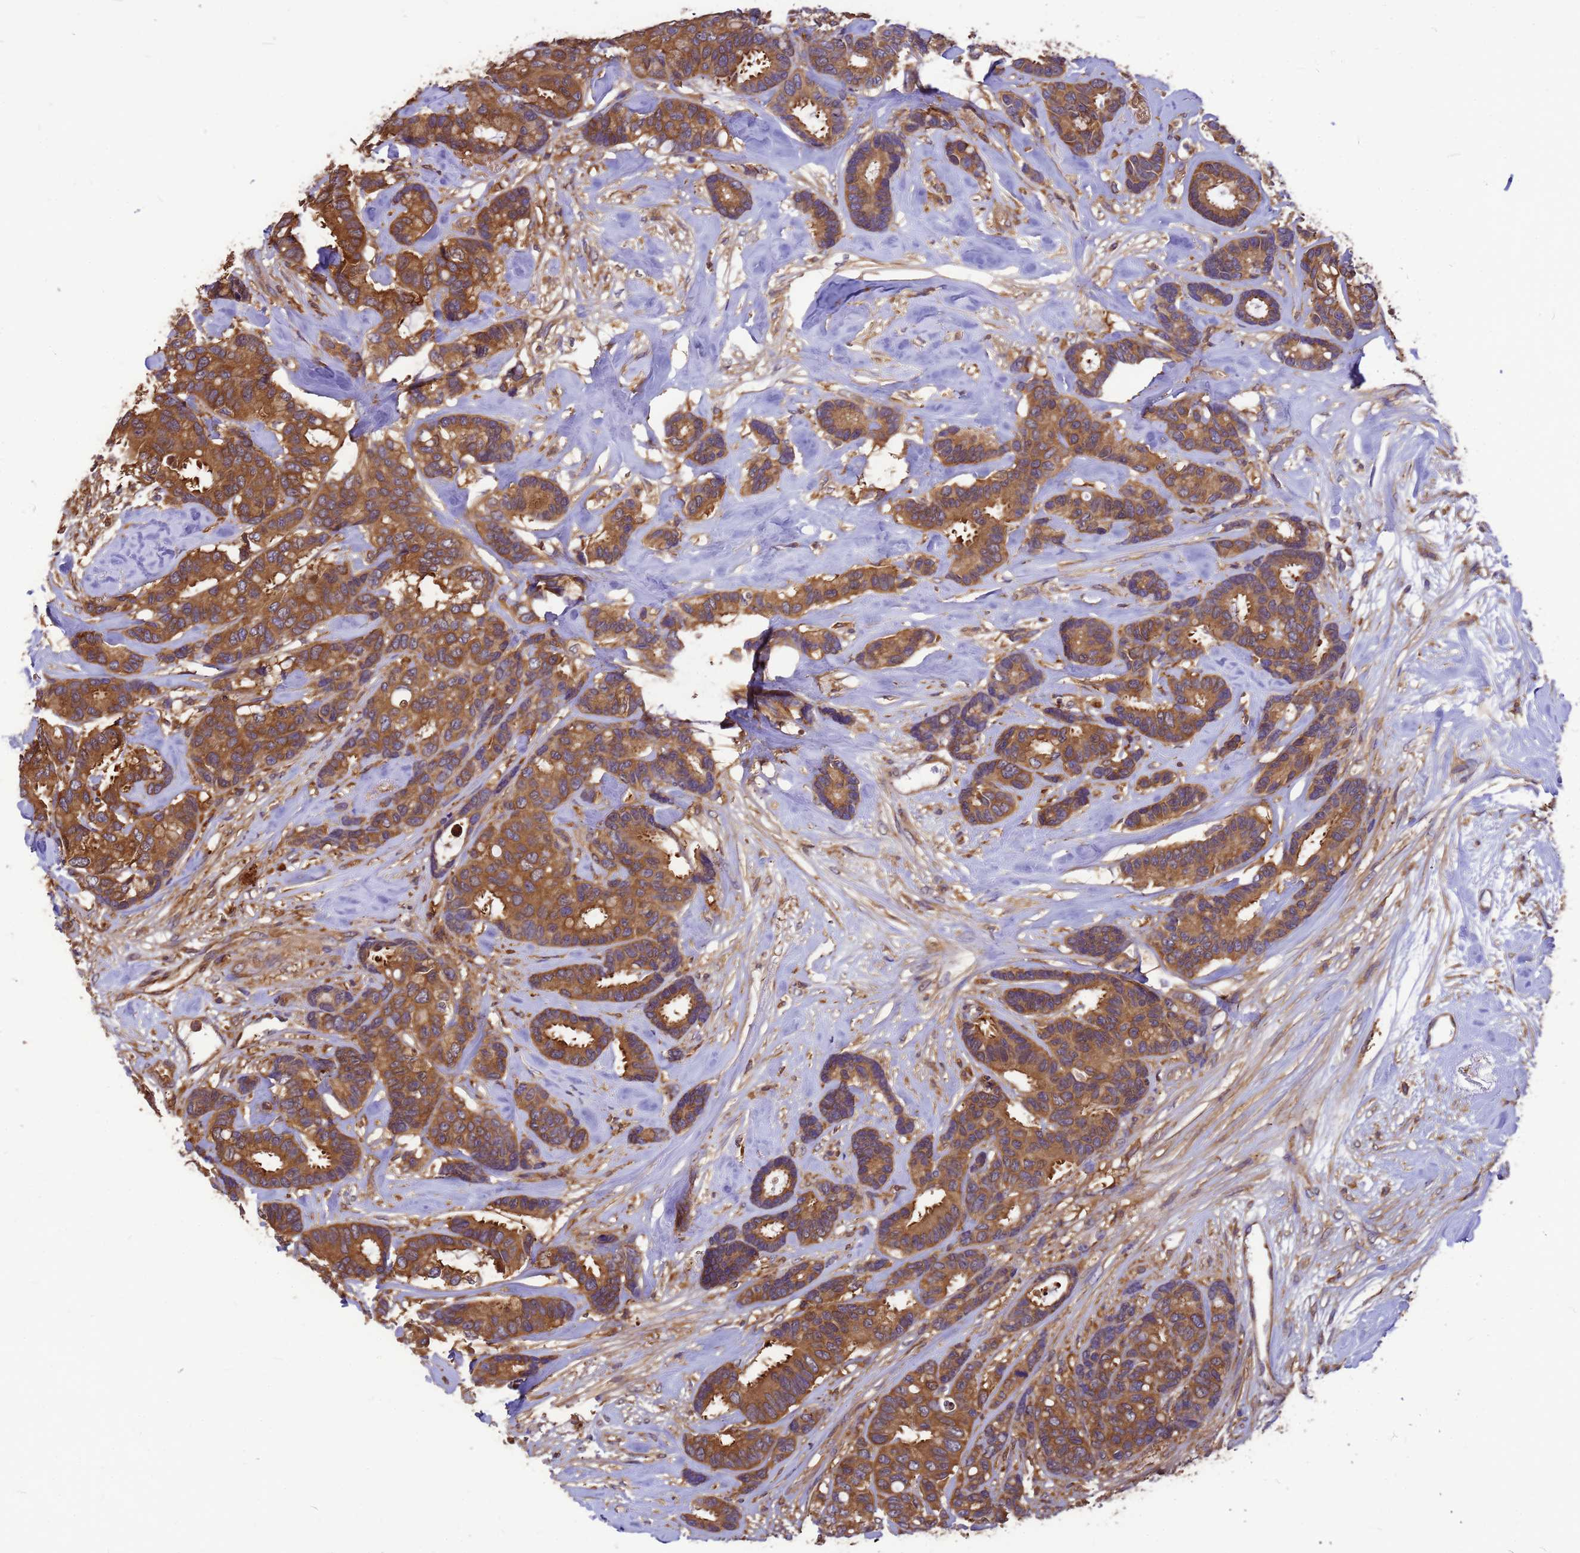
{"staining": {"intensity": "moderate", "quantity": ">75%", "location": "cytoplasmic/membranous"}, "tissue": "breast cancer", "cell_type": "Tumor cells", "image_type": "cancer", "snomed": [{"axis": "morphology", "description": "Duct carcinoma"}, {"axis": "topography", "description": "Breast"}], "caption": "The immunohistochemical stain labels moderate cytoplasmic/membranous positivity in tumor cells of breast invasive ductal carcinoma tissue.", "gene": "GID4", "patient": {"sex": "female", "age": 87}}